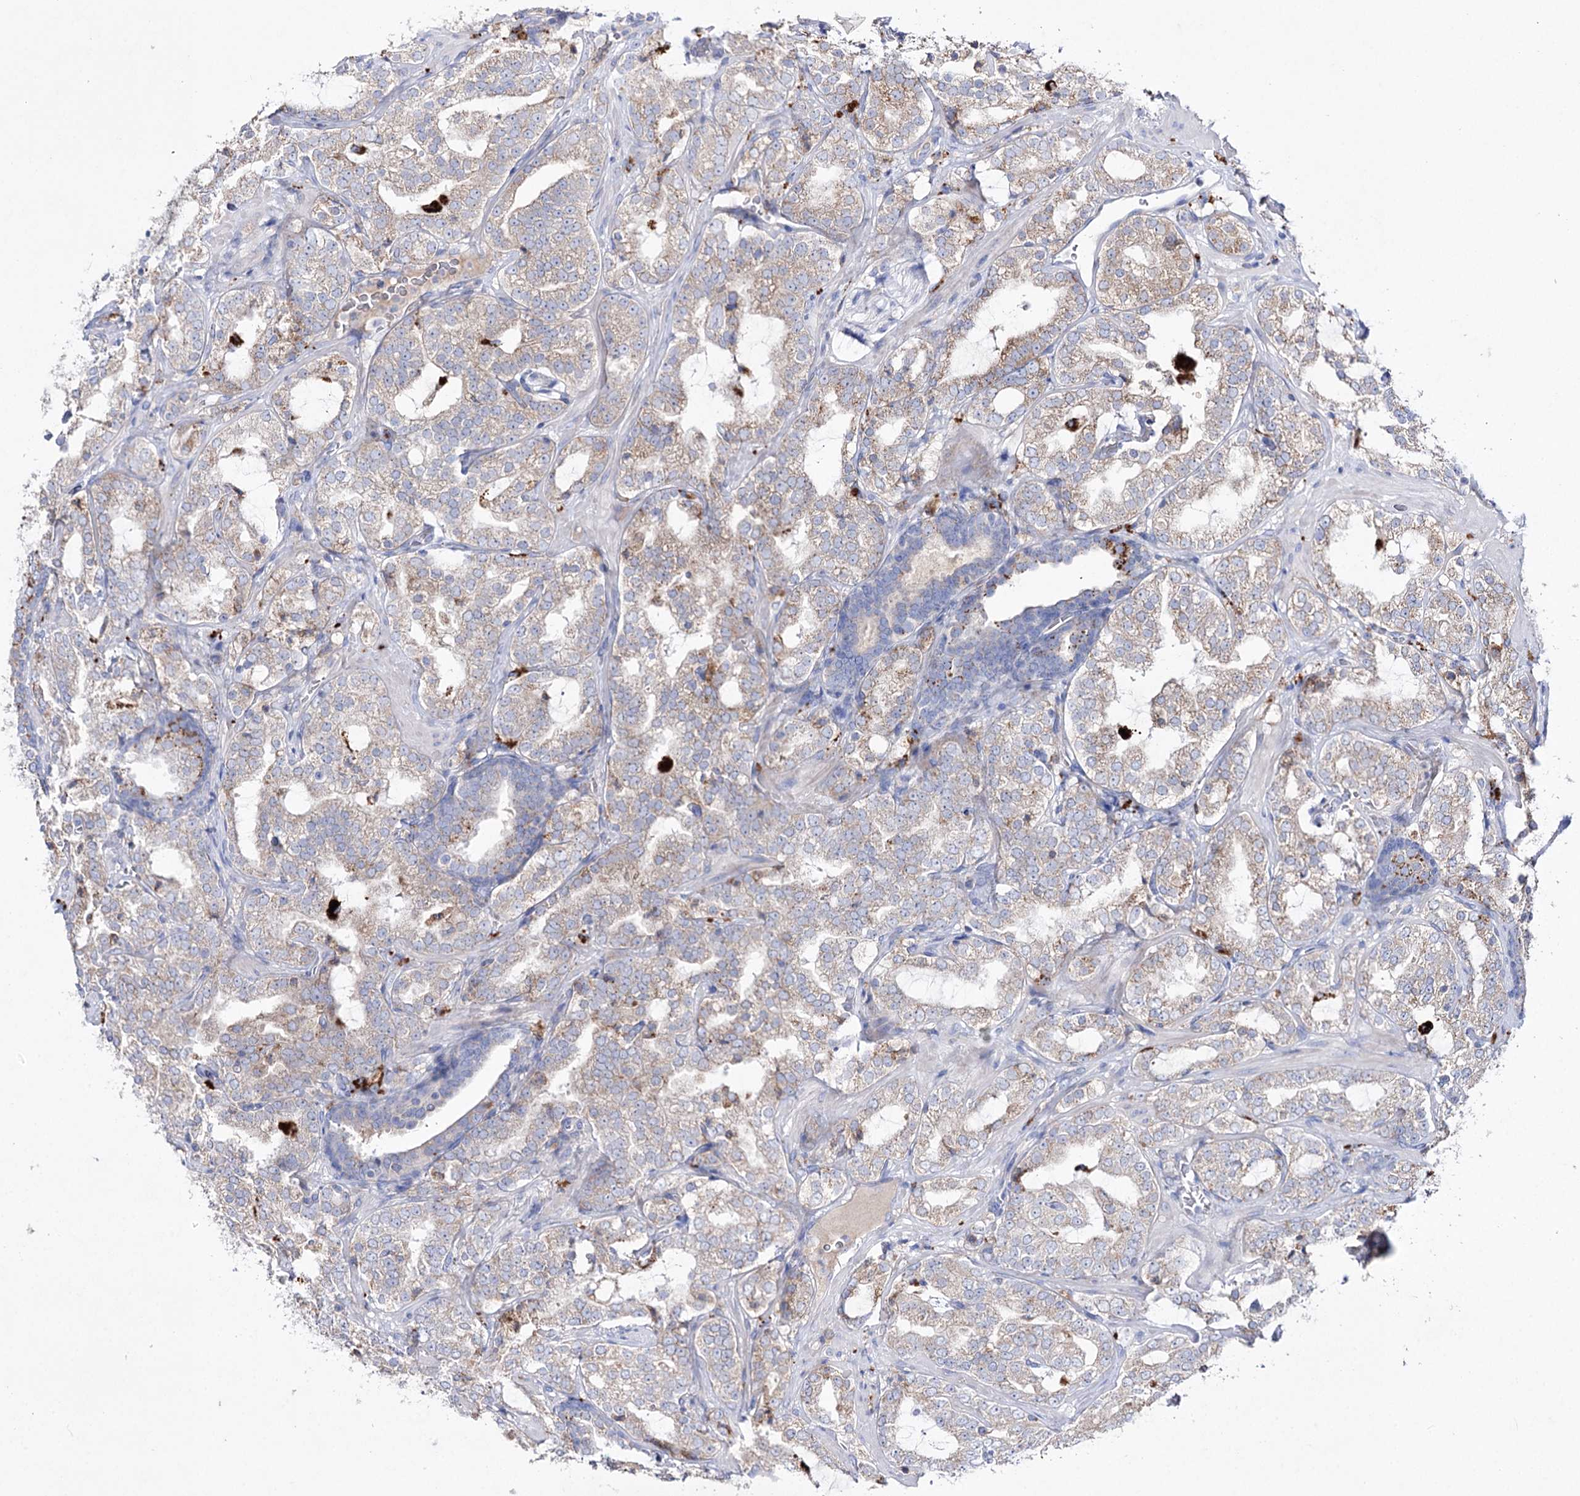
{"staining": {"intensity": "moderate", "quantity": ">75%", "location": "cytoplasmic/membranous"}, "tissue": "prostate cancer", "cell_type": "Tumor cells", "image_type": "cancer", "snomed": [{"axis": "morphology", "description": "Adenocarcinoma, High grade"}, {"axis": "topography", "description": "Prostate"}], "caption": "Human high-grade adenocarcinoma (prostate) stained for a protein (brown) displays moderate cytoplasmic/membranous positive expression in about >75% of tumor cells.", "gene": "NAGLU", "patient": {"sex": "male", "age": 64}}